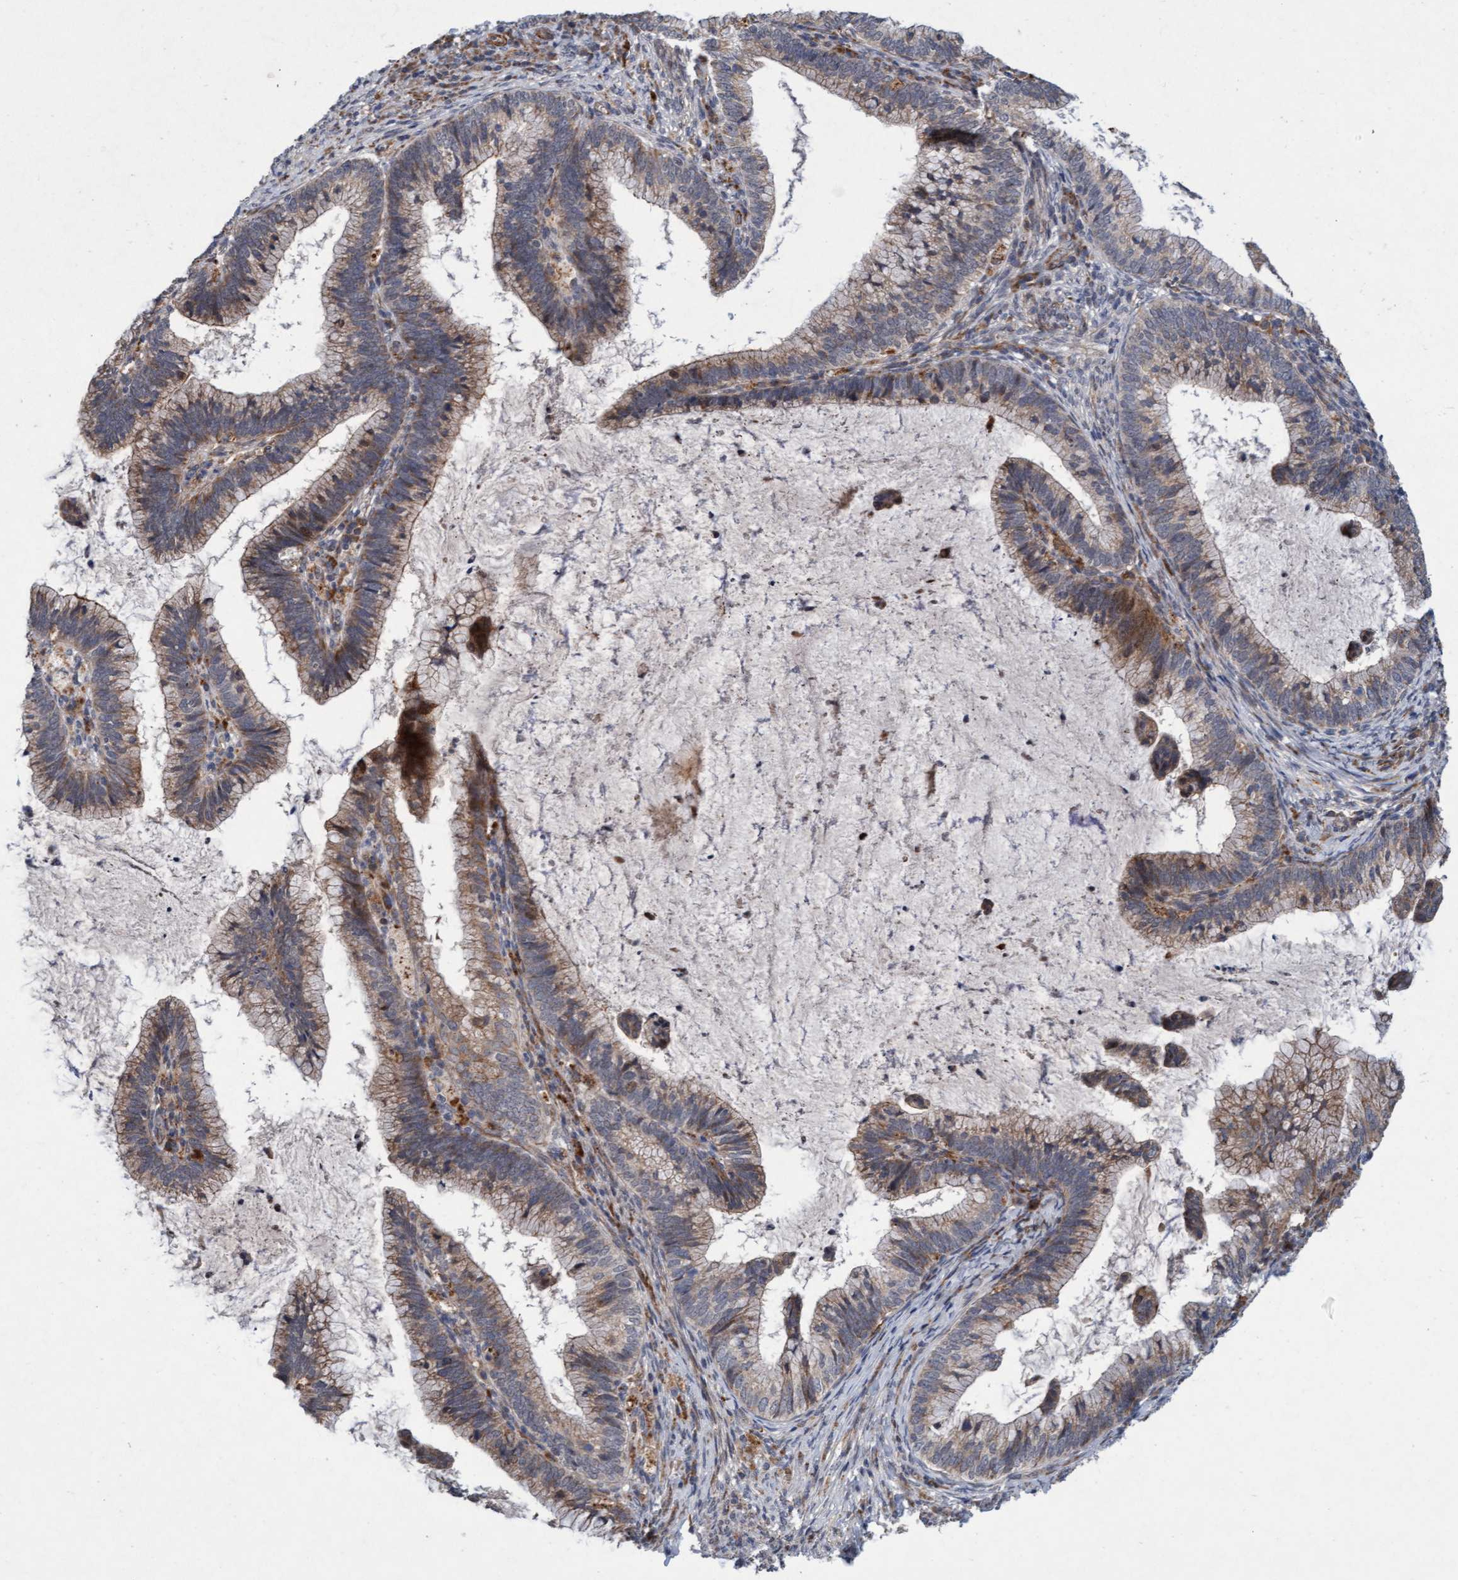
{"staining": {"intensity": "moderate", "quantity": ">75%", "location": "cytoplasmic/membranous"}, "tissue": "cervical cancer", "cell_type": "Tumor cells", "image_type": "cancer", "snomed": [{"axis": "morphology", "description": "Adenocarcinoma, NOS"}, {"axis": "topography", "description": "Cervix"}], "caption": "Cervical cancer stained with DAB (3,3'-diaminobenzidine) immunohistochemistry (IHC) shows medium levels of moderate cytoplasmic/membranous positivity in about >75% of tumor cells. Immunohistochemistry stains the protein of interest in brown and the nuclei are stained blue.", "gene": "TMEM70", "patient": {"sex": "female", "age": 36}}